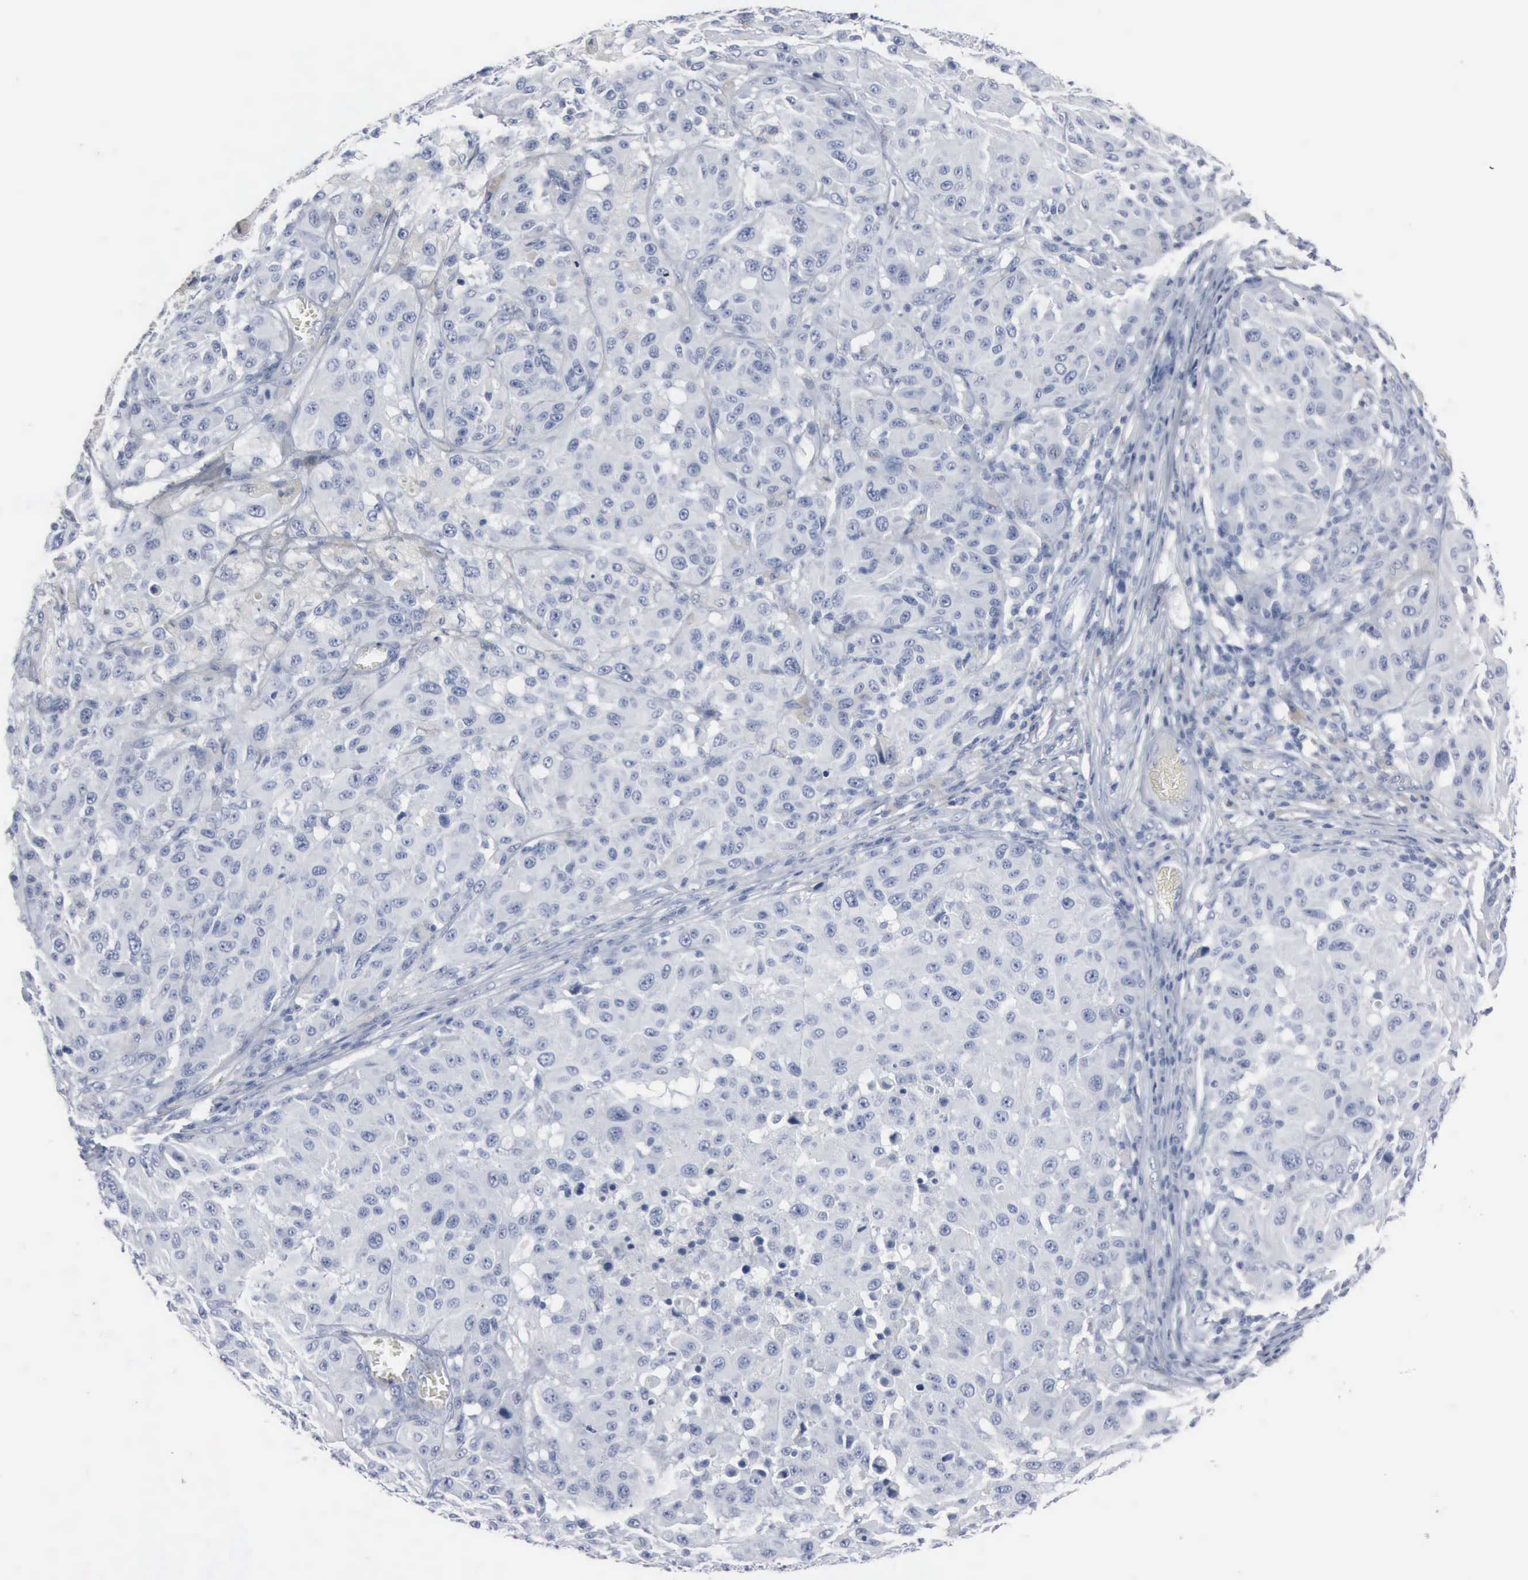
{"staining": {"intensity": "negative", "quantity": "none", "location": "none"}, "tissue": "melanoma", "cell_type": "Tumor cells", "image_type": "cancer", "snomed": [{"axis": "morphology", "description": "Malignant melanoma, NOS"}, {"axis": "topography", "description": "Skin"}], "caption": "The image displays no significant expression in tumor cells of malignant melanoma.", "gene": "DMD", "patient": {"sex": "female", "age": 77}}